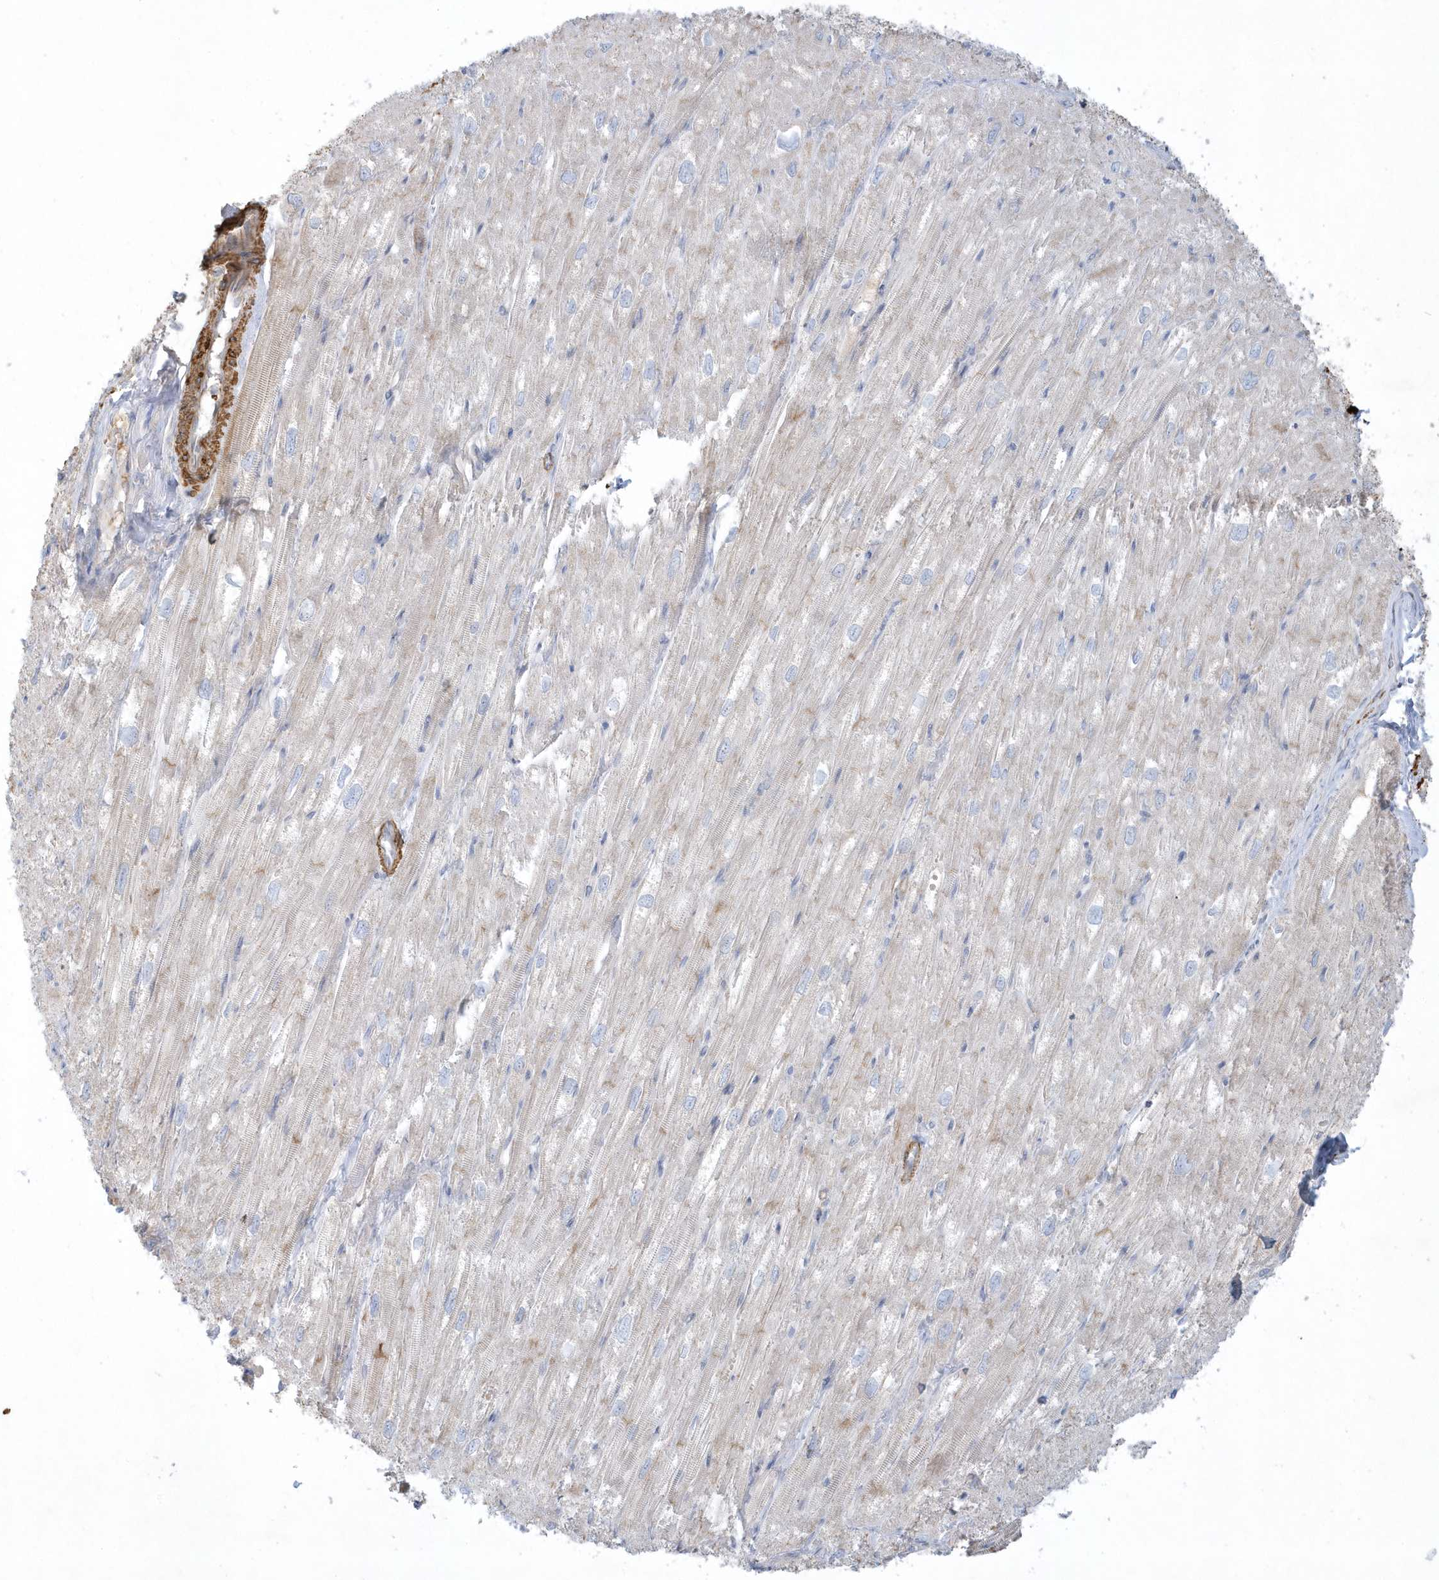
{"staining": {"intensity": "negative", "quantity": "none", "location": "none"}, "tissue": "heart muscle", "cell_type": "Cardiomyocytes", "image_type": "normal", "snomed": [{"axis": "morphology", "description": "Normal tissue, NOS"}, {"axis": "topography", "description": "Heart"}], "caption": "DAB (3,3'-diaminobenzidine) immunohistochemical staining of unremarkable heart muscle reveals no significant positivity in cardiomyocytes. (Brightfield microscopy of DAB (3,3'-diaminobenzidine) IHC at high magnification).", "gene": "THADA", "patient": {"sex": "male", "age": 50}}